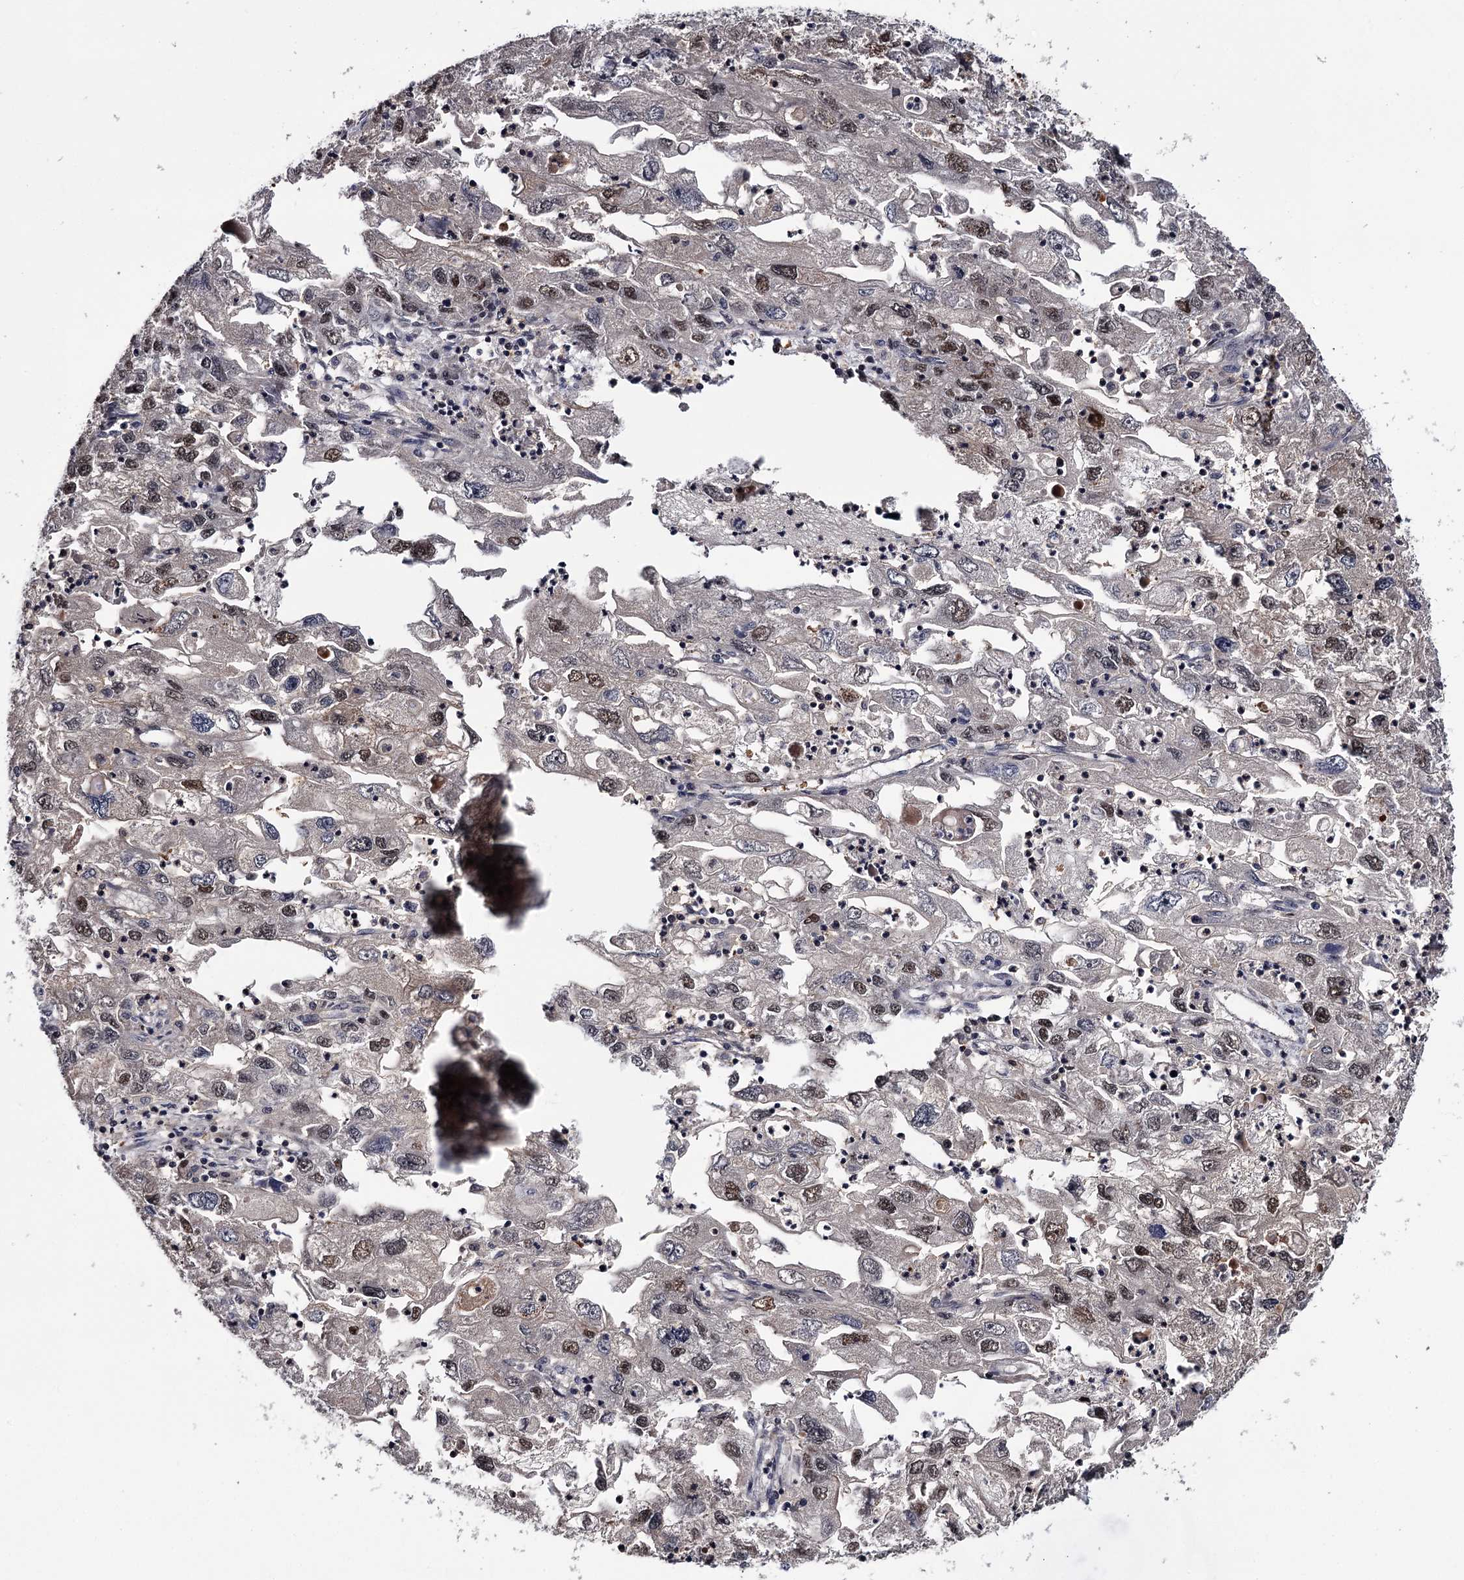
{"staining": {"intensity": "moderate", "quantity": "<25%", "location": "nuclear"}, "tissue": "endometrial cancer", "cell_type": "Tumor cells", "image_type": "cancer", "snomed": [{"axis": "morphology", "description": "Adenocarcinoma, NOS"}, {"axis": "topography", "description": "Endometrium"}], "caption": "Endometrial adenocarcinoma was stained to show a protein in brown. There is low levels of moderate nuclear positivity in approximately <25% of tumor cells.", "gene": "GTSF1", "patient": {"sex": "female", "age": 49}}